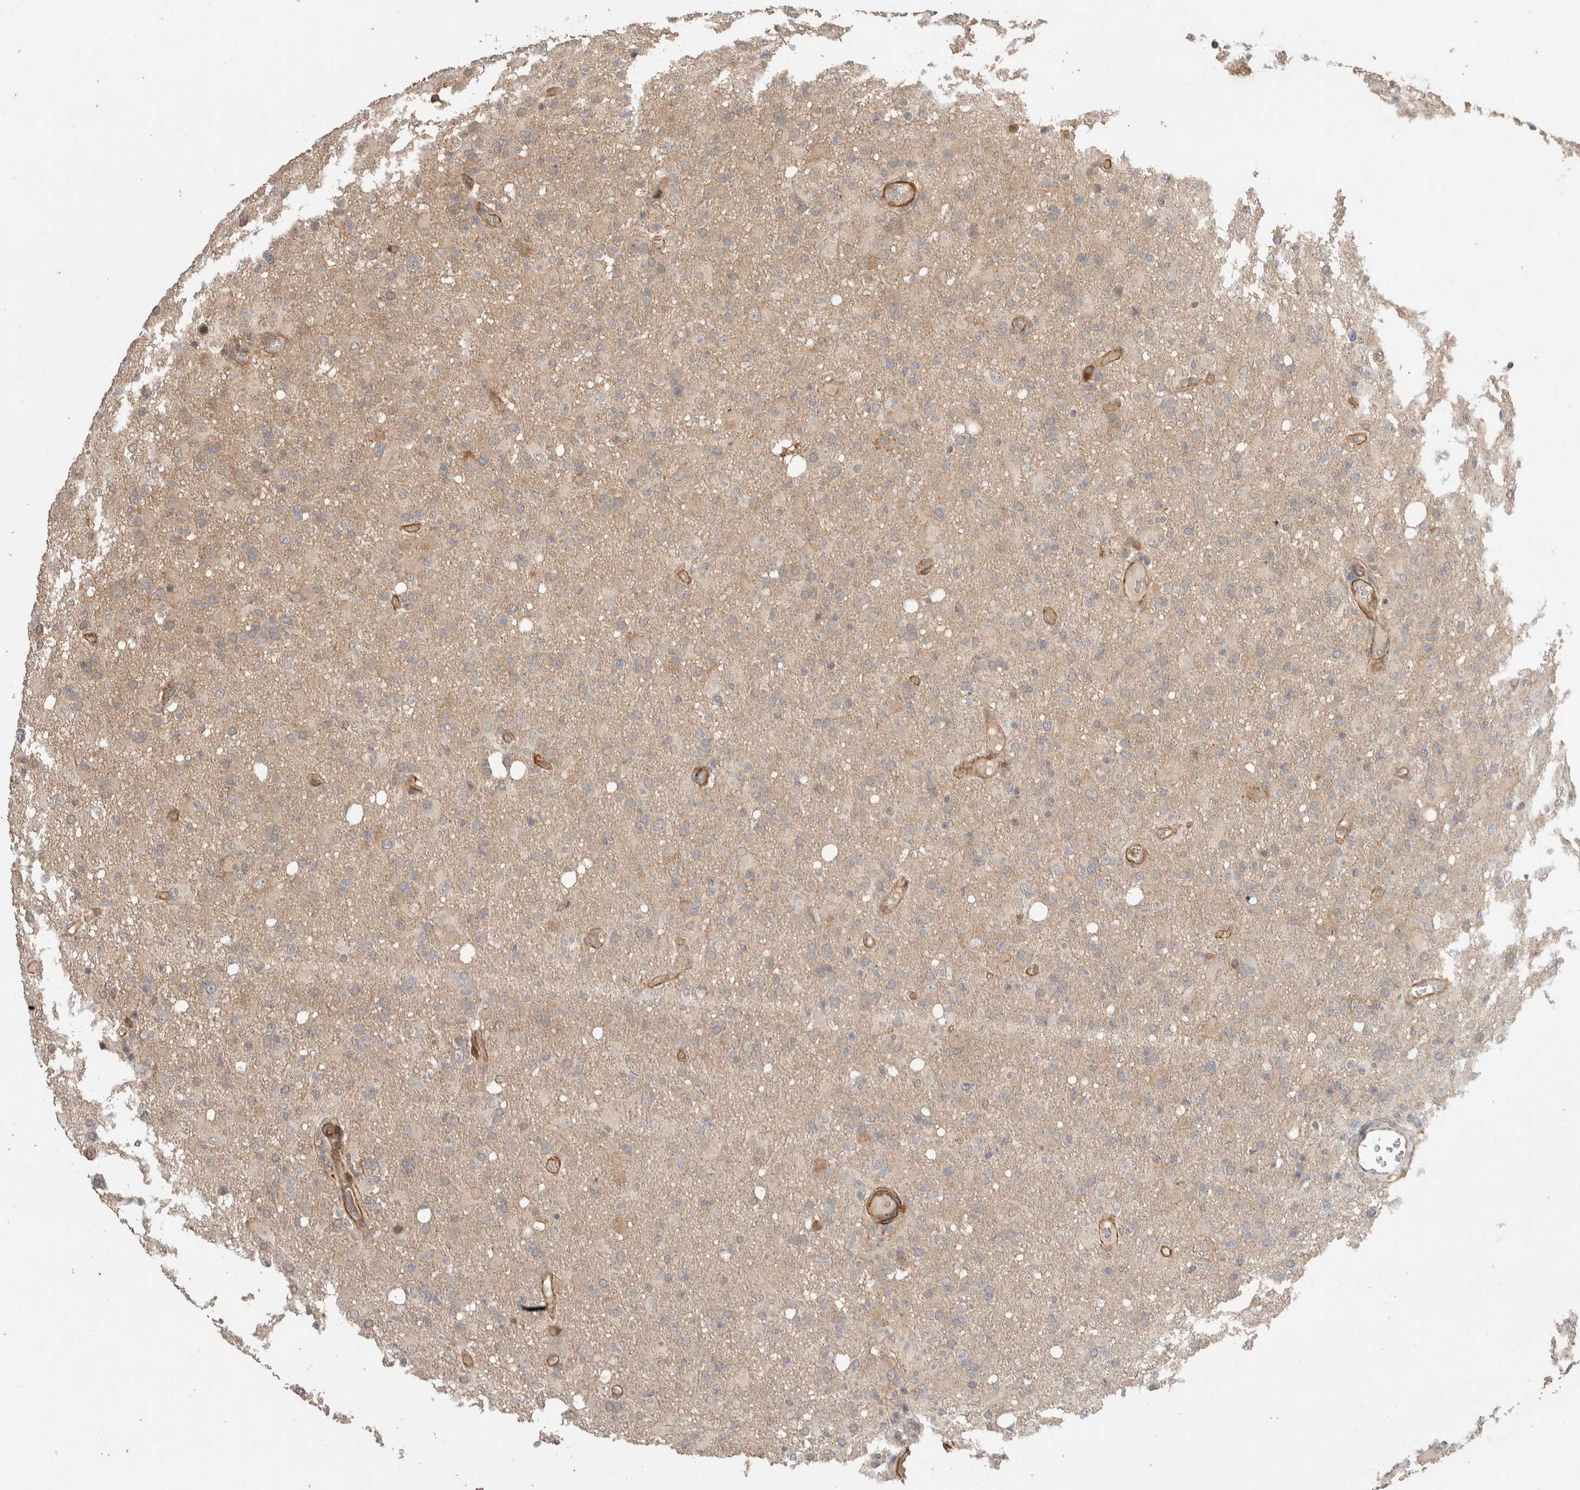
{"staining": {"intensity": "weak", "quantity": ">75%", "location": "cytoplasmic/membranous"}, "tissue": "glioma", "cell_type": "Tumor cells", "image_type": "cancer", "snomed": [{"axis": "morphology", "description": "Glioma, malignant, High grade"}, {"axis": "topography", "description": "Brain"}], "caption": "Protein expression analysis of glioma exhibits weak cytoplasmic/membranous expression in about >75% of tumor cells.", "gene": "ERC1", "patient": {"sex": "female", "age": 57}}